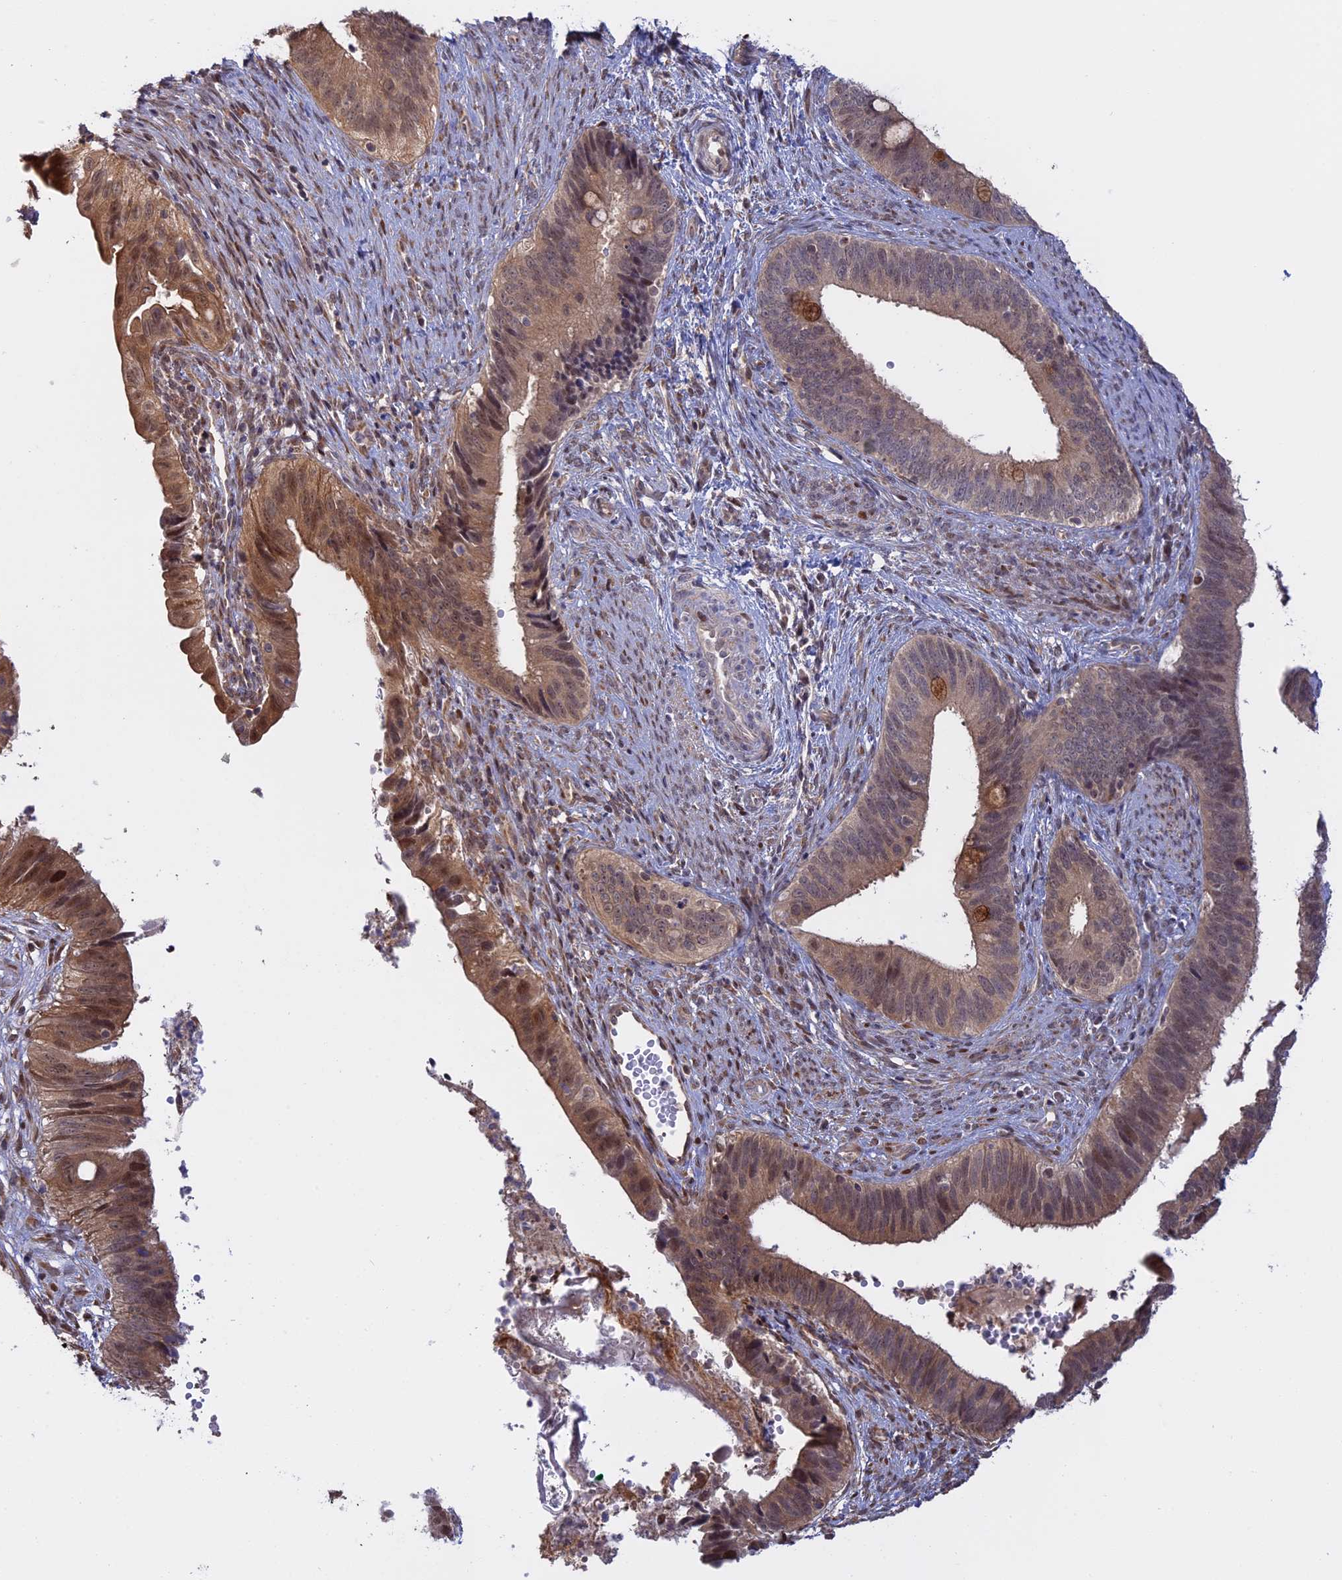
{"staining": {"intensity": "moderate", "quantity": ">75%", "location": "cytoplasmic/membranous,nuclear"}, "tissue": "cervical cancer", "cell_type": "Tumor cells", "image_type": "cancer", "snomed": [{"axis": "morphology", "description": "Adenocarcinoma, NOS"}, {"axis": "topography", "description": "Cervix"}], "caption": "IHC (DAB (3,3'-diaminobenzidine)) staining of human cervical cancer exhibits moderate cytoplasmic/membranous and nuclear protein positivity in approximately >75% of tumor cells. (Stains: DAB in brown, nuclei in blue, Microscopy: brightfield microscopy at high magnification).", "gene": "GSKIP", "patient": {"sex": "female", "age": 42}}